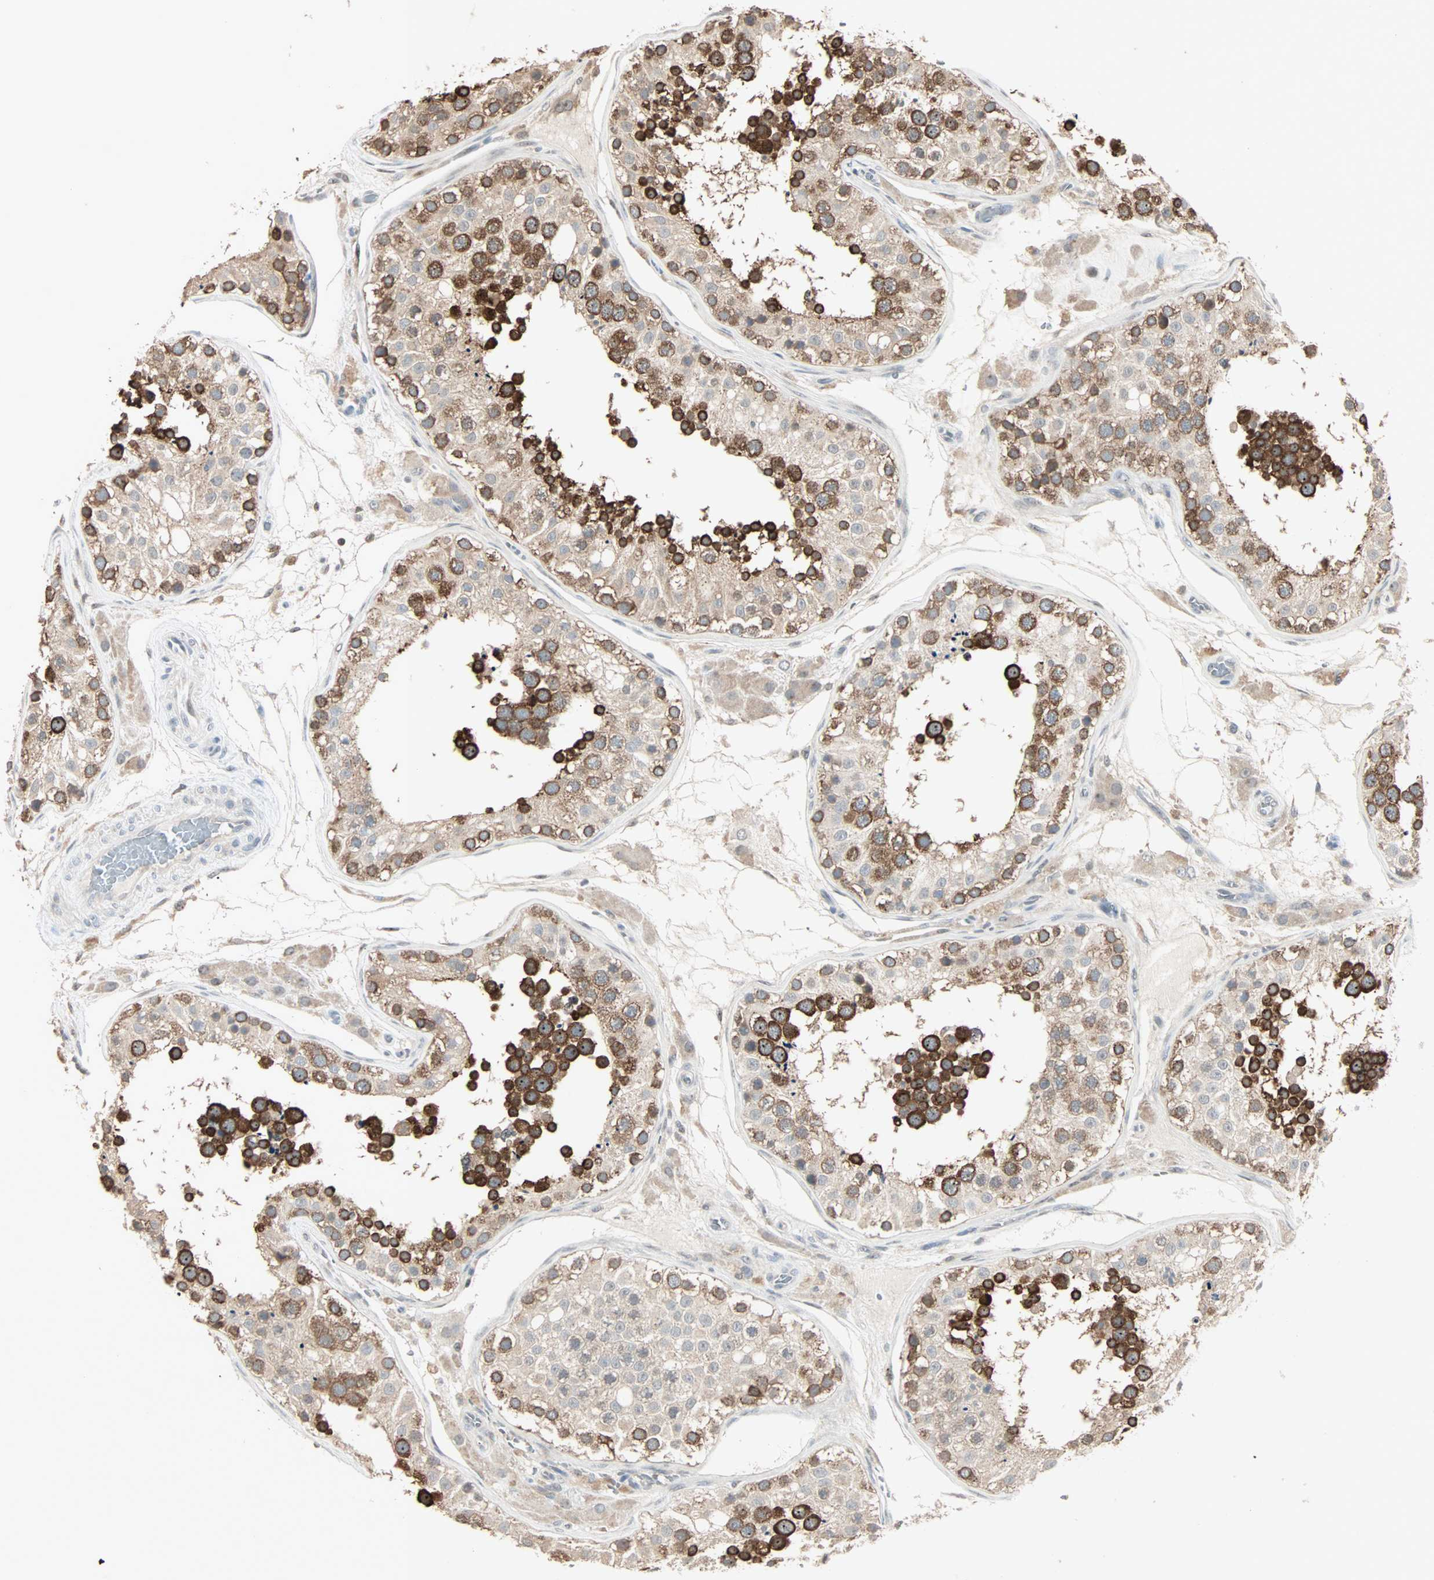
{"staining": {"intensity": "strong", "quantity": ">75%", "location": "cytoplasmic/membranous"}, "tissue": "testis", "cell_type": "Cells in seminiferous ducts", "image_type": "normal", "snomed": [{"axis": "morphology", "description": "Normal tissue, NOS"}, {"axis": "topography", "description": "Testis"}], "caption": "Brown immunohistochemical staining in benign testis displays strong cytoplasmic/membranous expression in about >75% of cells in seminiferous ducts.", "gene": "KDM4A", "patient": {"sex": "male", "age": 26}}